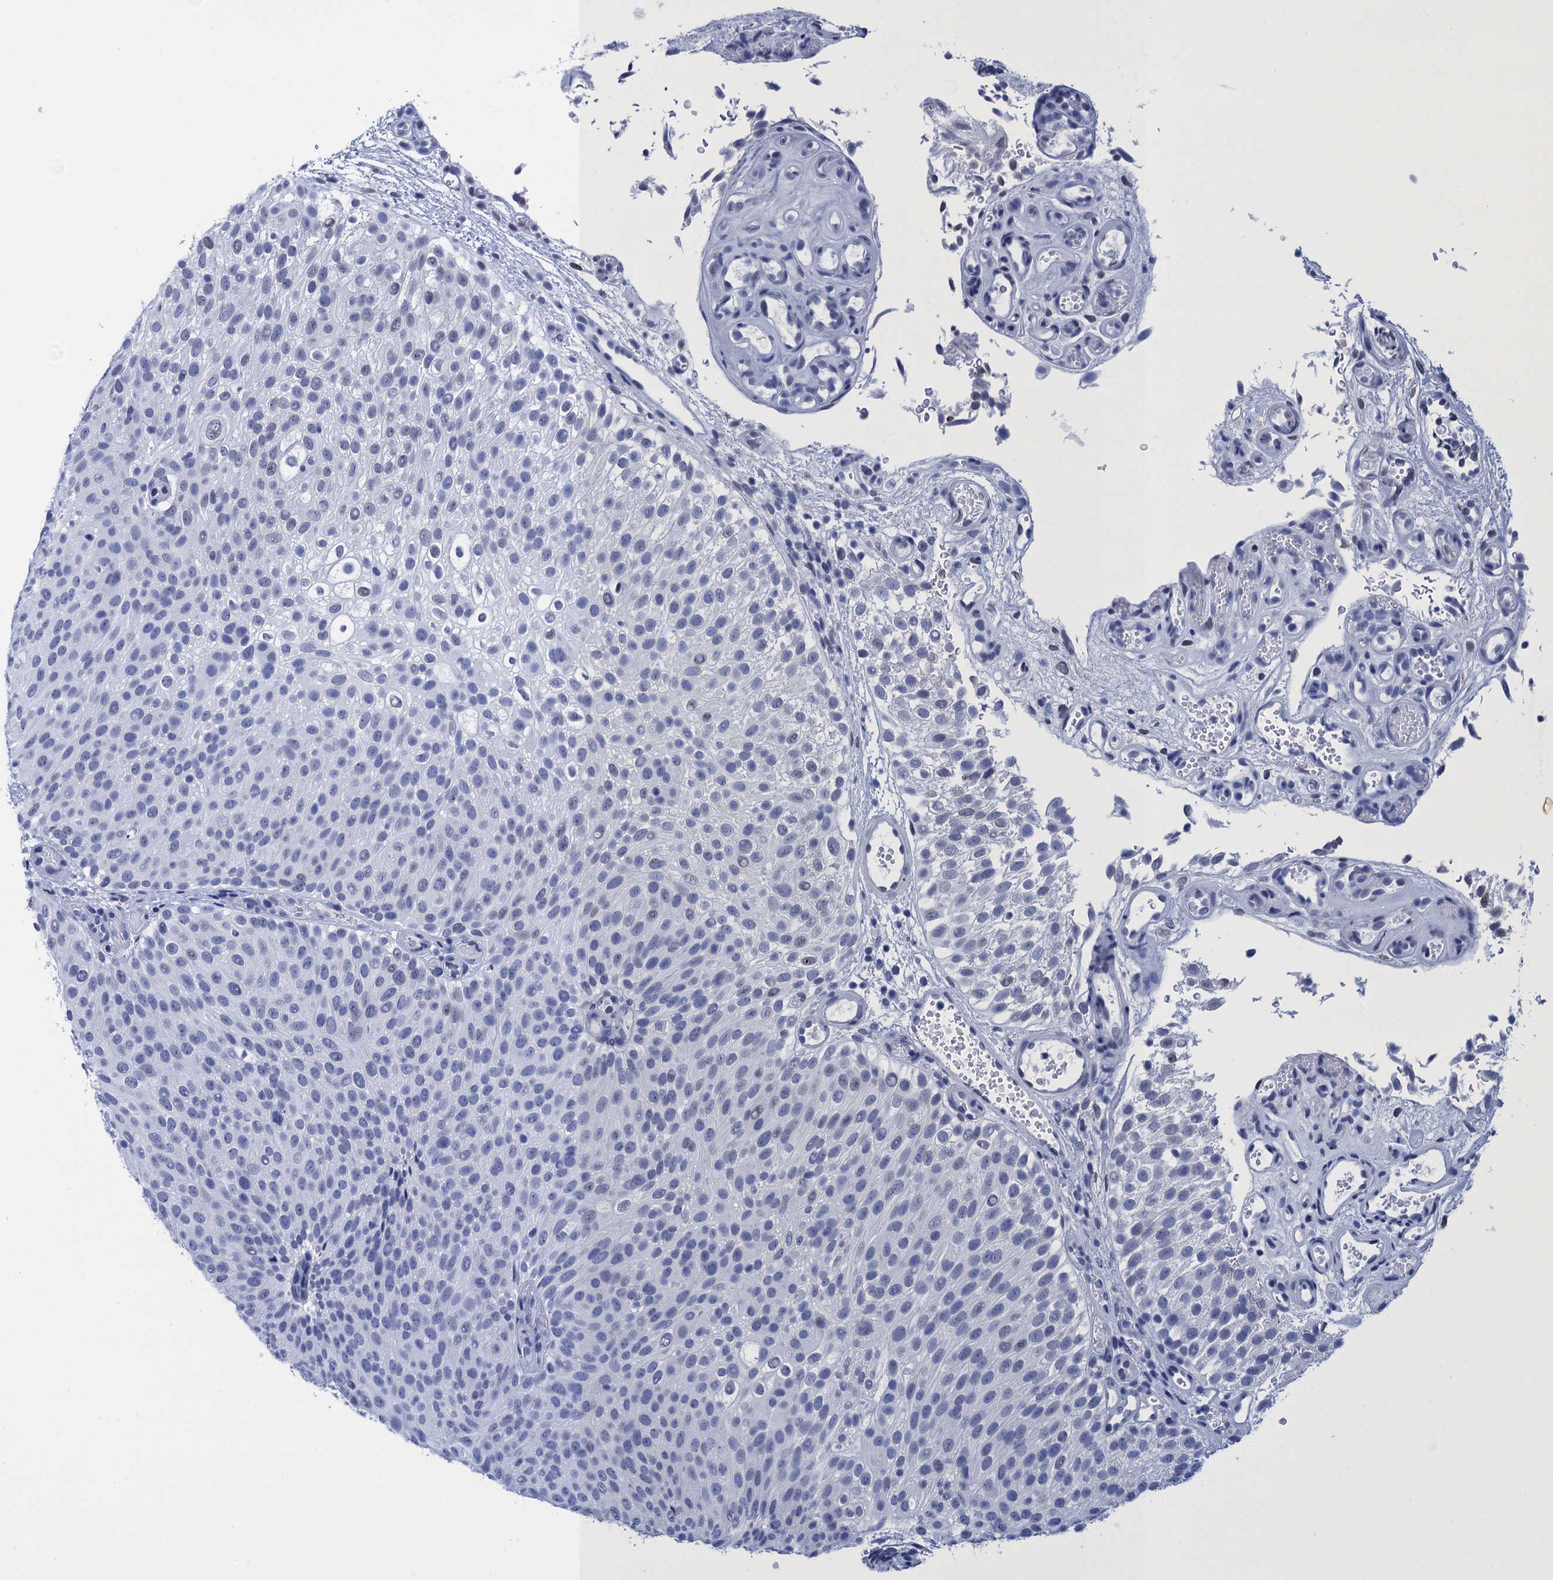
{"staining": {"intensity": "negative", "quantity": "none", "location": "none"}, "tissue": "urothelial cancer", "cell_type": "Tumor cells", "image_type": "cancer", "snomed": [{"axis": "morphology", "description": "Urothelial carcinoma, Low grade"}, {"axis": "topography", "description": "Urinary bladder"}], "caption": "Tumor cells are negative for brown protein staining in urothelial carcinoma (low-grade). (DAB immunohistochemistry visualized using brightfield microscopy, high magnification).", "gene": "METTL25", "patient": {"sex": "male", "age": 78}}